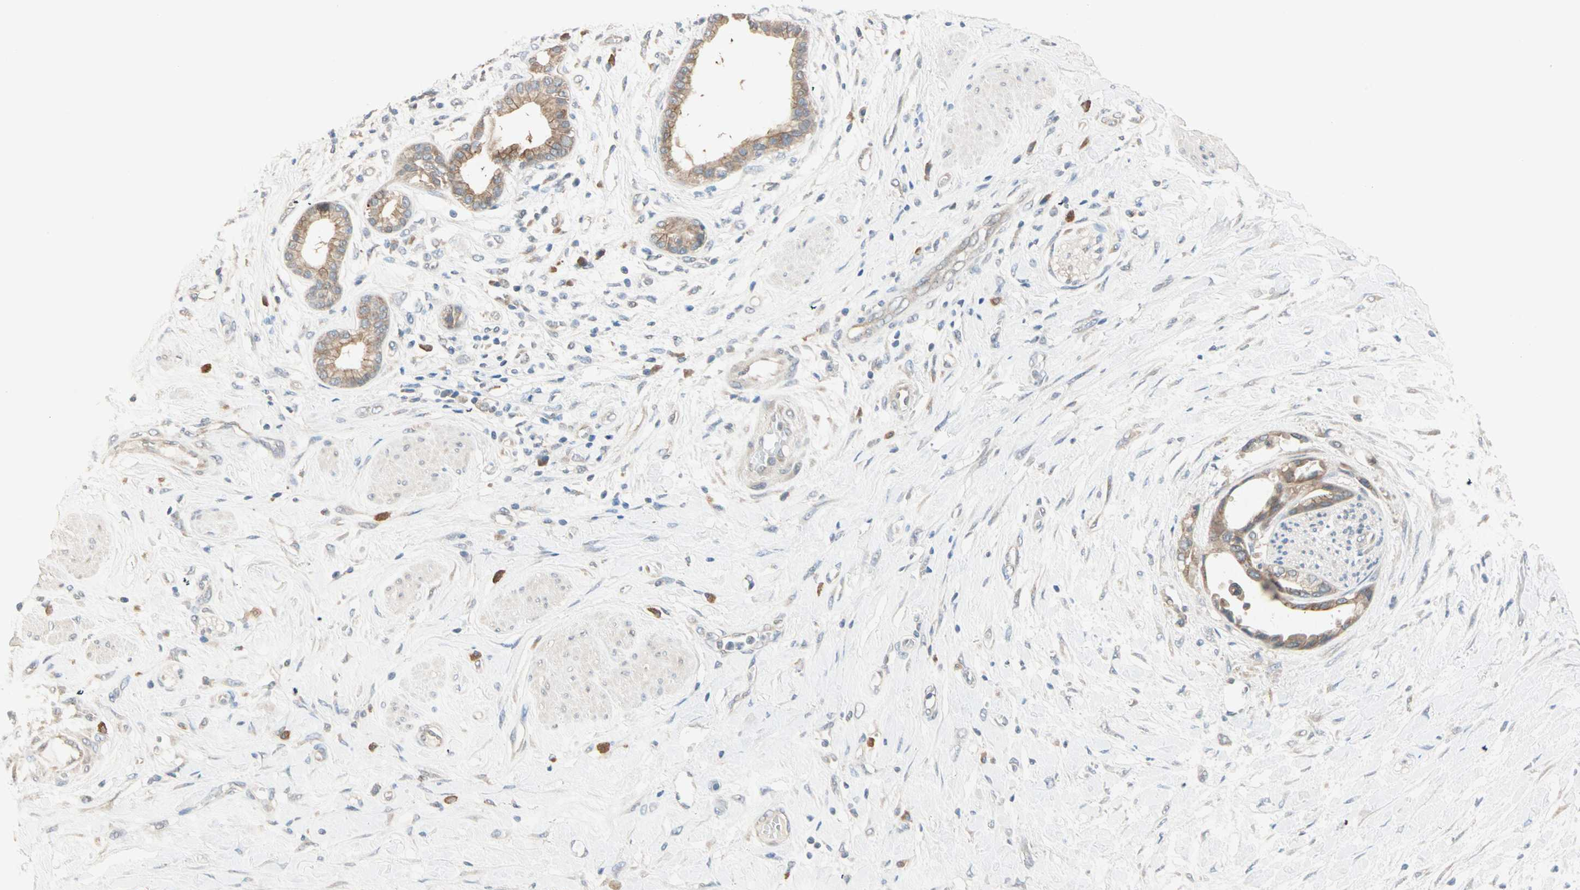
{"staining": {"intensity": "moderate", "quantity": ">75%", "location": "cytoplasmic/membranous"}, "tissue": "pancreatic cancer", "cell_type": "Tumor cells", "image_type": "cancer", "snomed": [{"axis": "morphology", "description": "Adenocarcinoma, NOS"}, {"axis": "morphology", "description": "Adenocarcinoma, metastatic, NOS"}, {"axis": "topography", "description": "Lymph node"}, {"axis": "topography", "description": "Pancreas"}, {"axis": "topography", "description": "Duodenum"}], "caption": "Human pancreatic metastatic adenocarcinoma stained with a protein marker displays moderate staining in tumor cells.", "gene": "TTF2", "patient": {"sex": "female", "age": 64}}